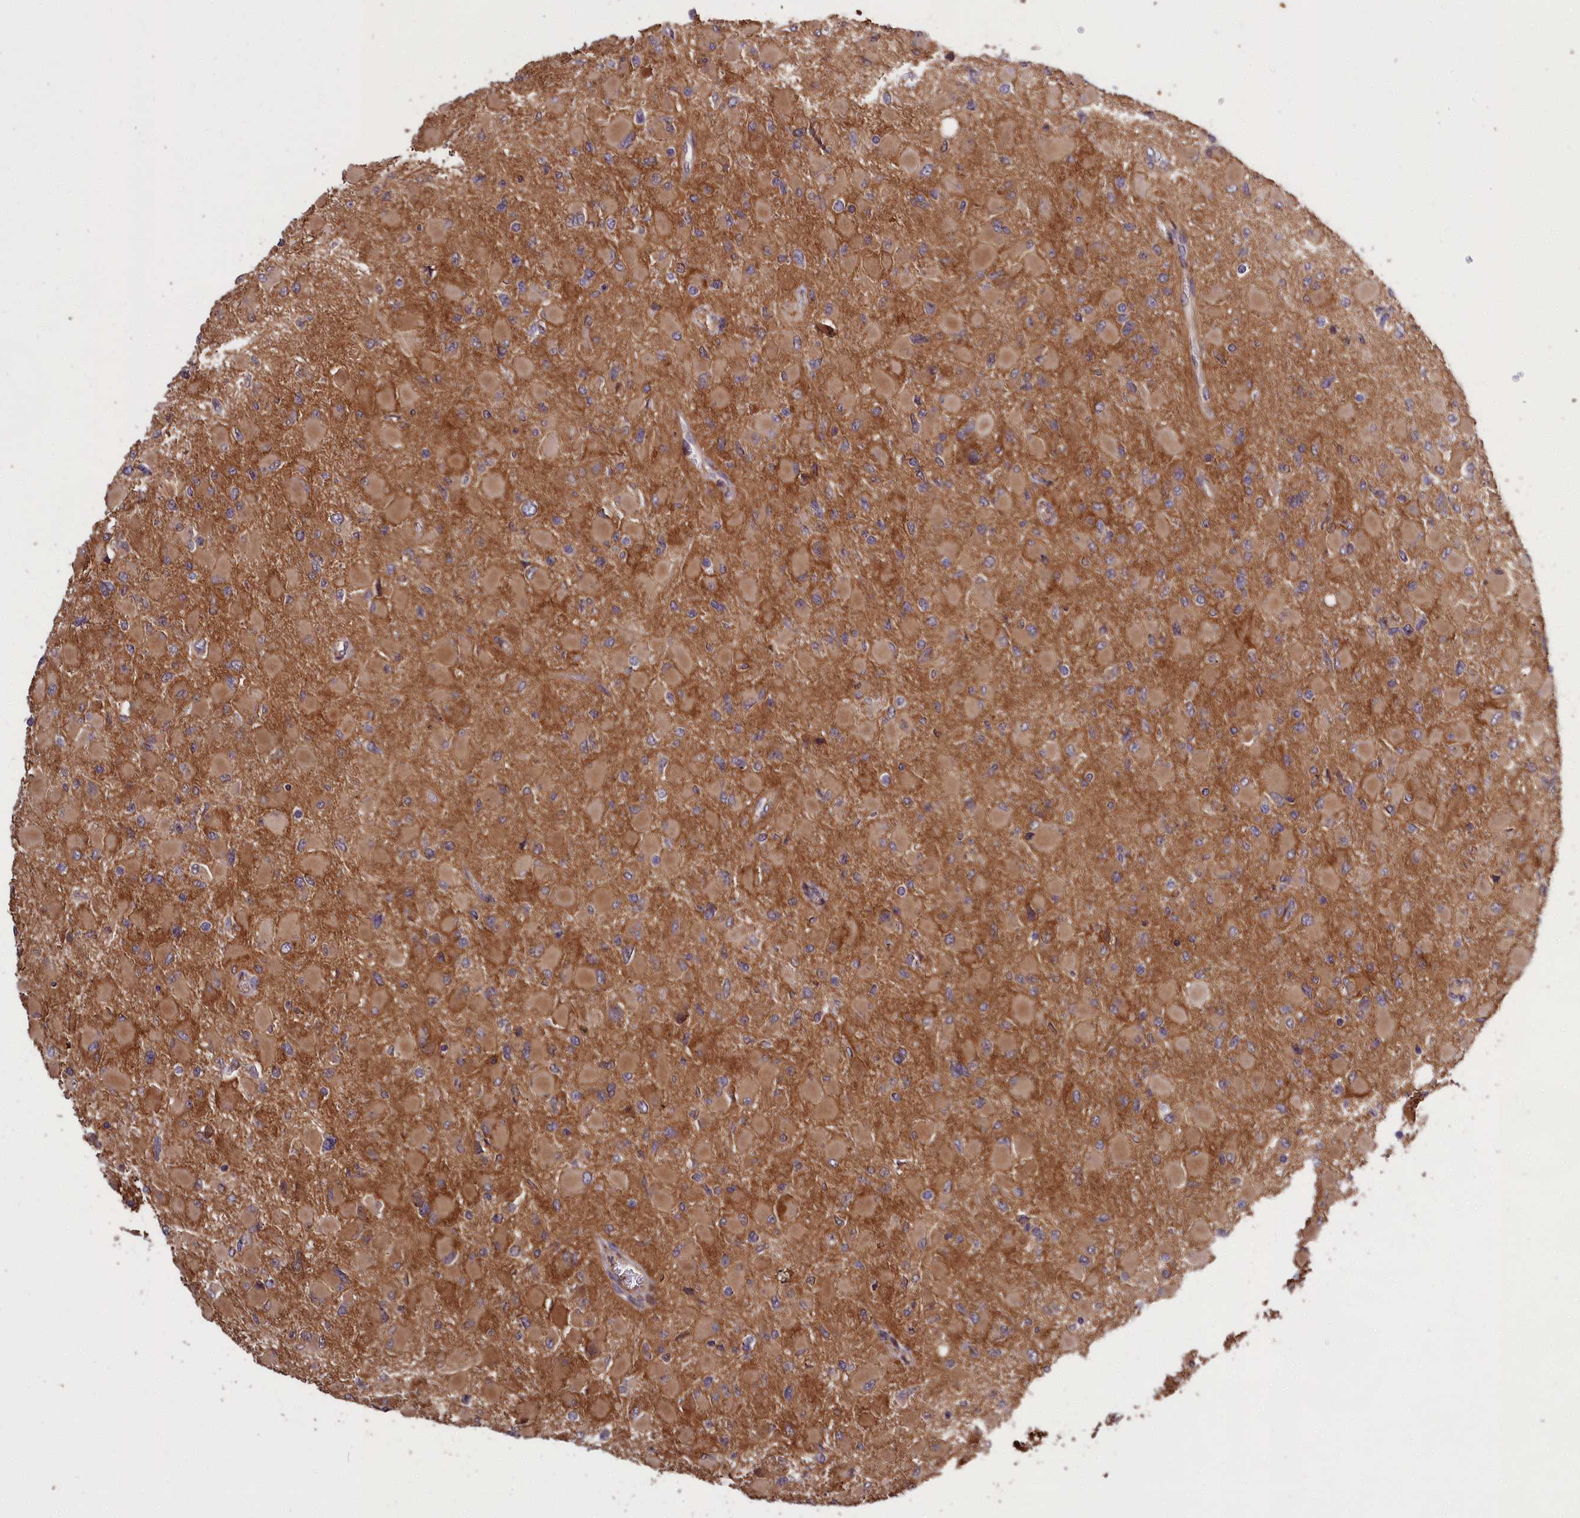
{"staining": {"intensity": "moderate", "quantity": ">75%", "location": "cytoplasmic/membranous"}, "tissue": "glioma", "cell_type": "Tumor cells", "image_type": "cancer", "snomed": [{"axis": "morphology", "description": "Glioma, malignant, High grade"}, {"axis": "topography", "description": "Cerebral cortex"}], "caption": "Moderate cytoplasmic/membranous expression is present in about >75% of tumor cells in glioma.", "gene": "DENND1B", "patient": {"sex": "female", "age": 36}}